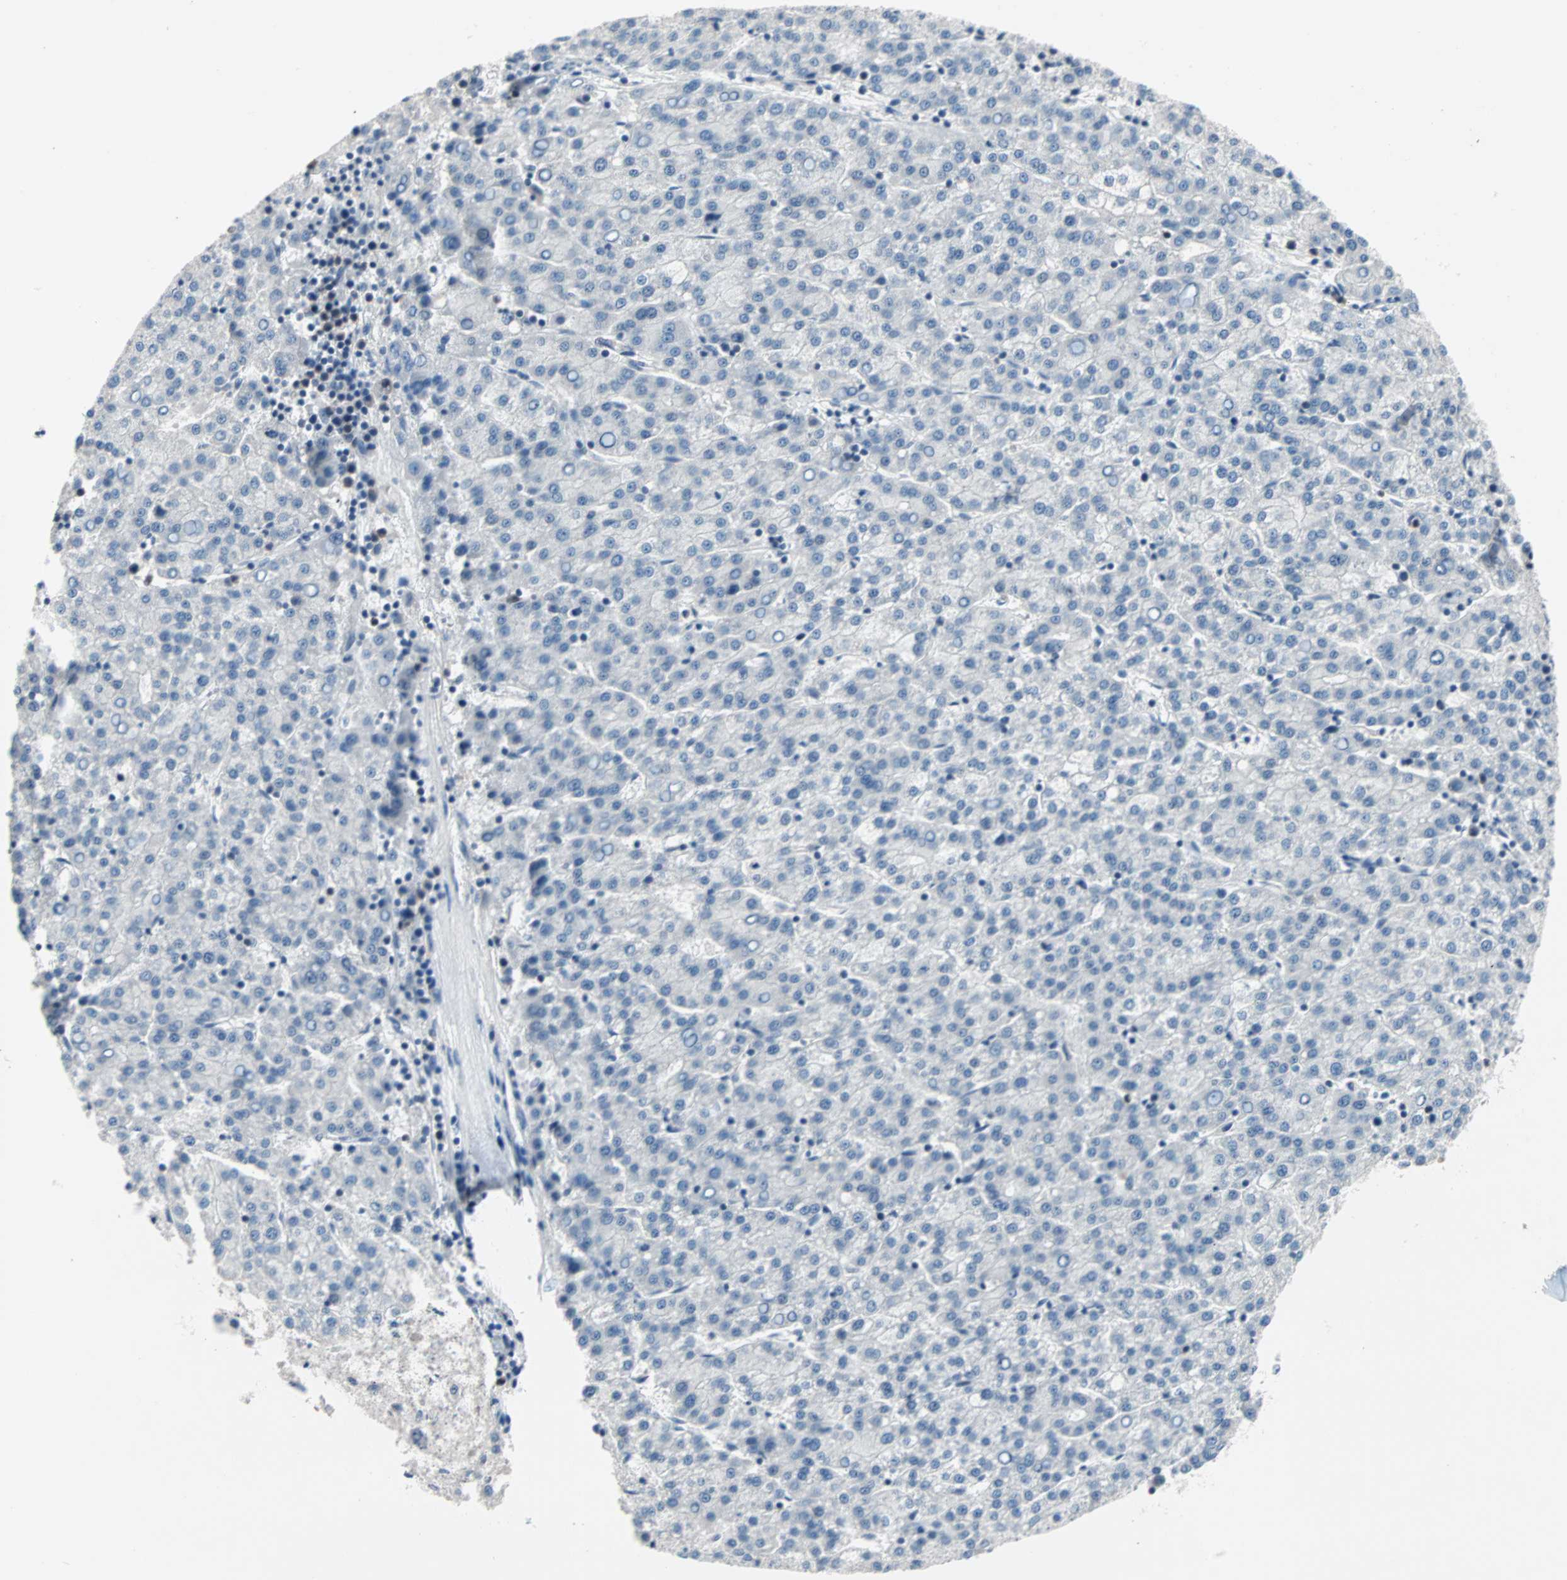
{"staining": {"intensity": "negative", "quantity": "none", "location": "none"}, "tissue": "liver cancer", "cell_type": "Tumor cells", "image_type": "cancer", "snomed": [{"axis": "morphology", "description": "Carcinoma, Hepatocellular, NOS"}, {"axis": "topography", "description": "Liver"}], "caption": "This is an immunohistochemistry image of liver cancer (hepatocellular carcinoma). There is no positivity in tumor cells.", "gene": "CCNE2", "patient": {"sex": "female", "age": 58}}